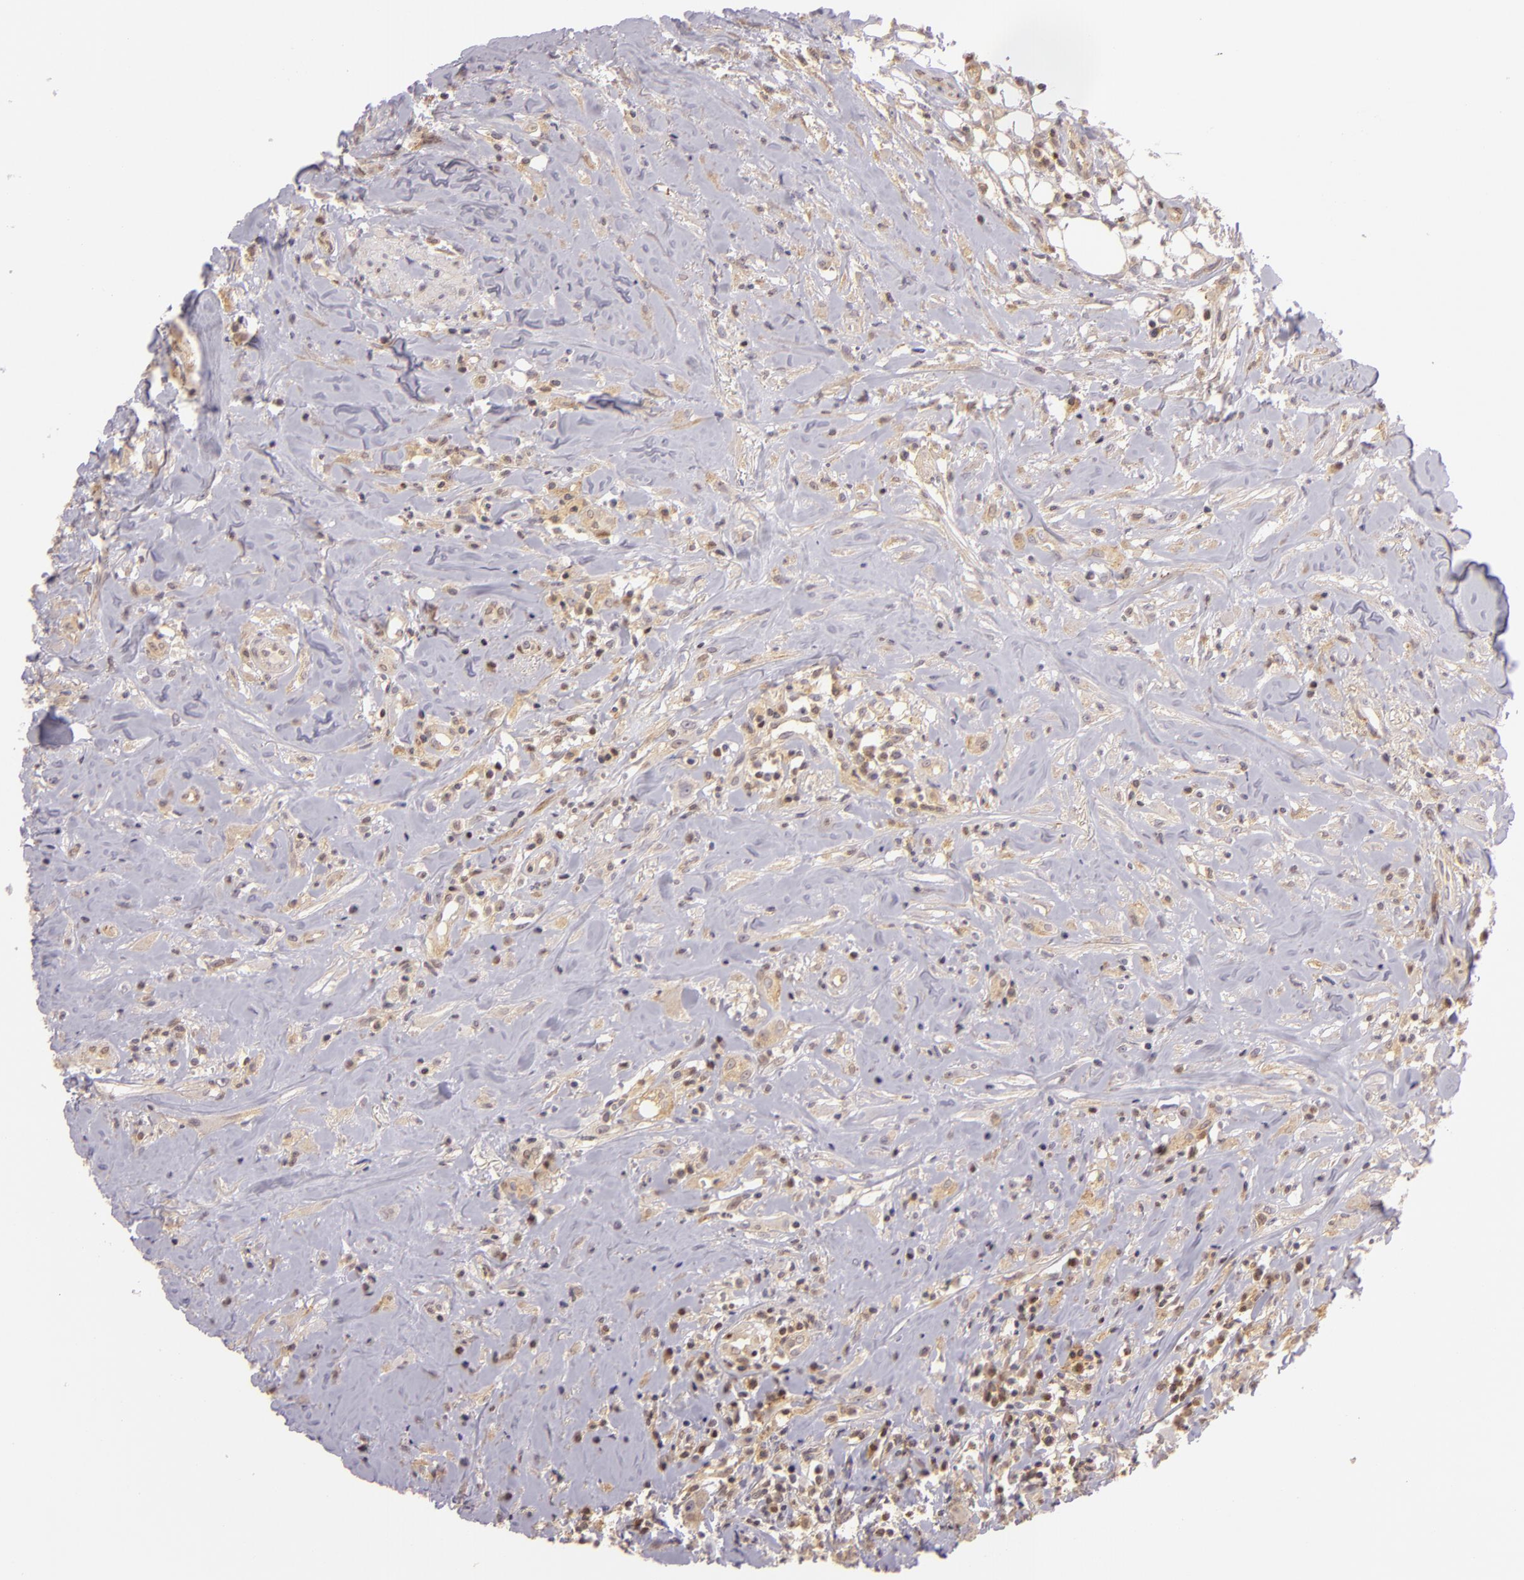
{"staining": {"intensity": "weak", "quantity": "25%-75%", "location": "cytoplasmic/membranous"}, "tissue": "head and neck cancer", "cell_type": "Tumor cells", "image_type": "cancer", "snomed": [{"axis": "morphology", "description": "Squamous cell carcinoma, NOS"}, {"axis": "topography", "description": "Oral tissue"}, {"axis": "topography", "description": "Head-Neck"}], "caption": "Head and neck cancer (squamous cell carcinoma) tissue exhibits weak cytoplasmic/membranous expression in approximately 25%-75% of tumor cells The staining was performed using DAB to visualize the protein expression in brown, while the nuclei were stained in blue with hematoxylin (Magnification: 20x).", "gene": "IMPDH1", "patient": {"sex": "female", "age": 82}}